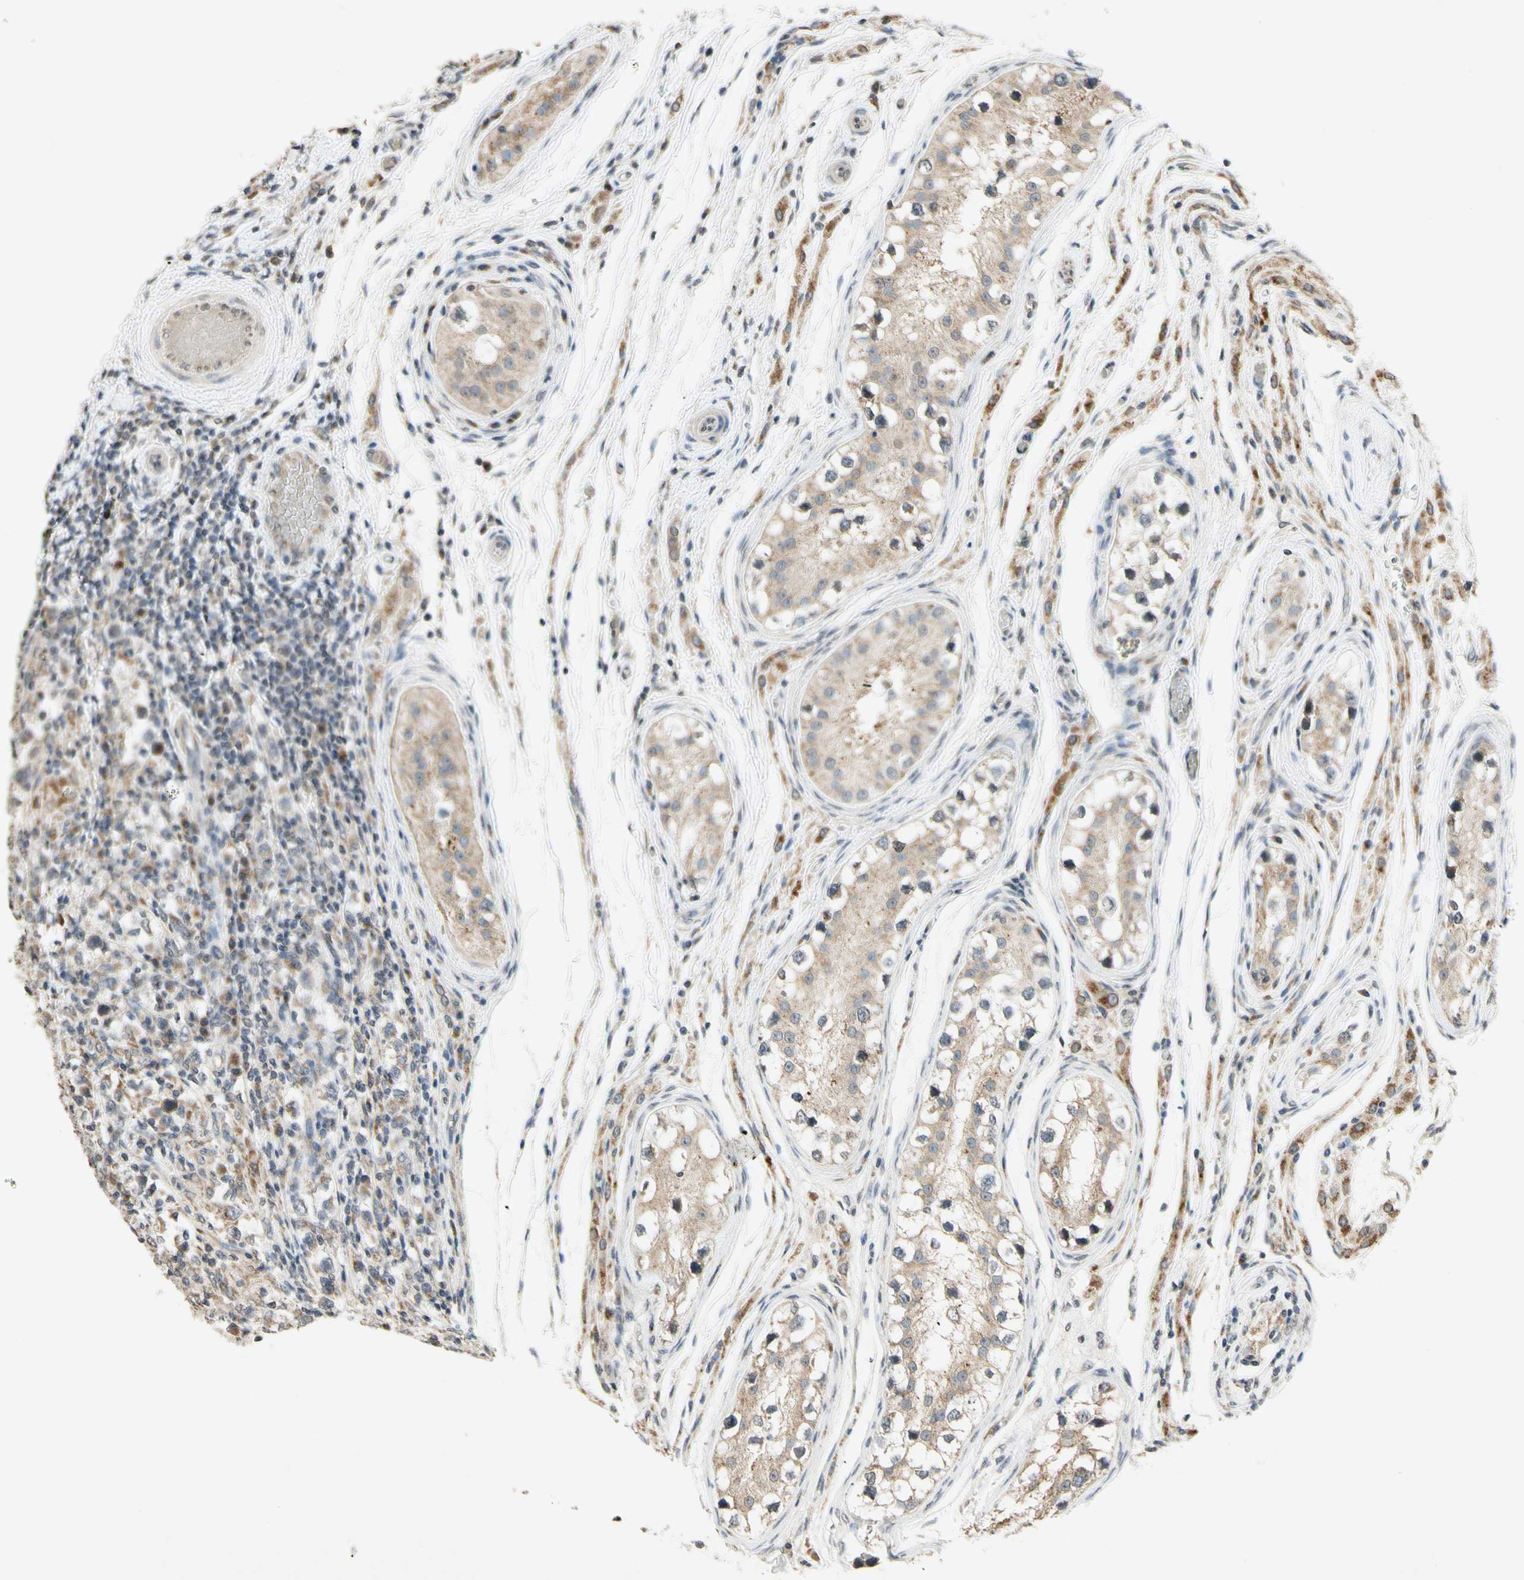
{"staining": {"intensity": "moderate", "quantity": ">75%", "location": "cytoplasmic/membranous"}, "tissue": "testis cancer", "cell_type": "Tumor cells", "image_type": "cancer", "snomed": [{"axis": "morphology", "description": "Carcinoma, Embryonal, NOS"}, {"axis": "topography", "description": "Testis"}], "caption": "Embryonal carcinoma (testis) was stained to show a protein in brown. There is medium levels of moderate cytoplasmic/membranous positivity in approximately >75% of tumor cells.", "gene": "CCNI", "patient": {"sex": "male", "age": 21}}